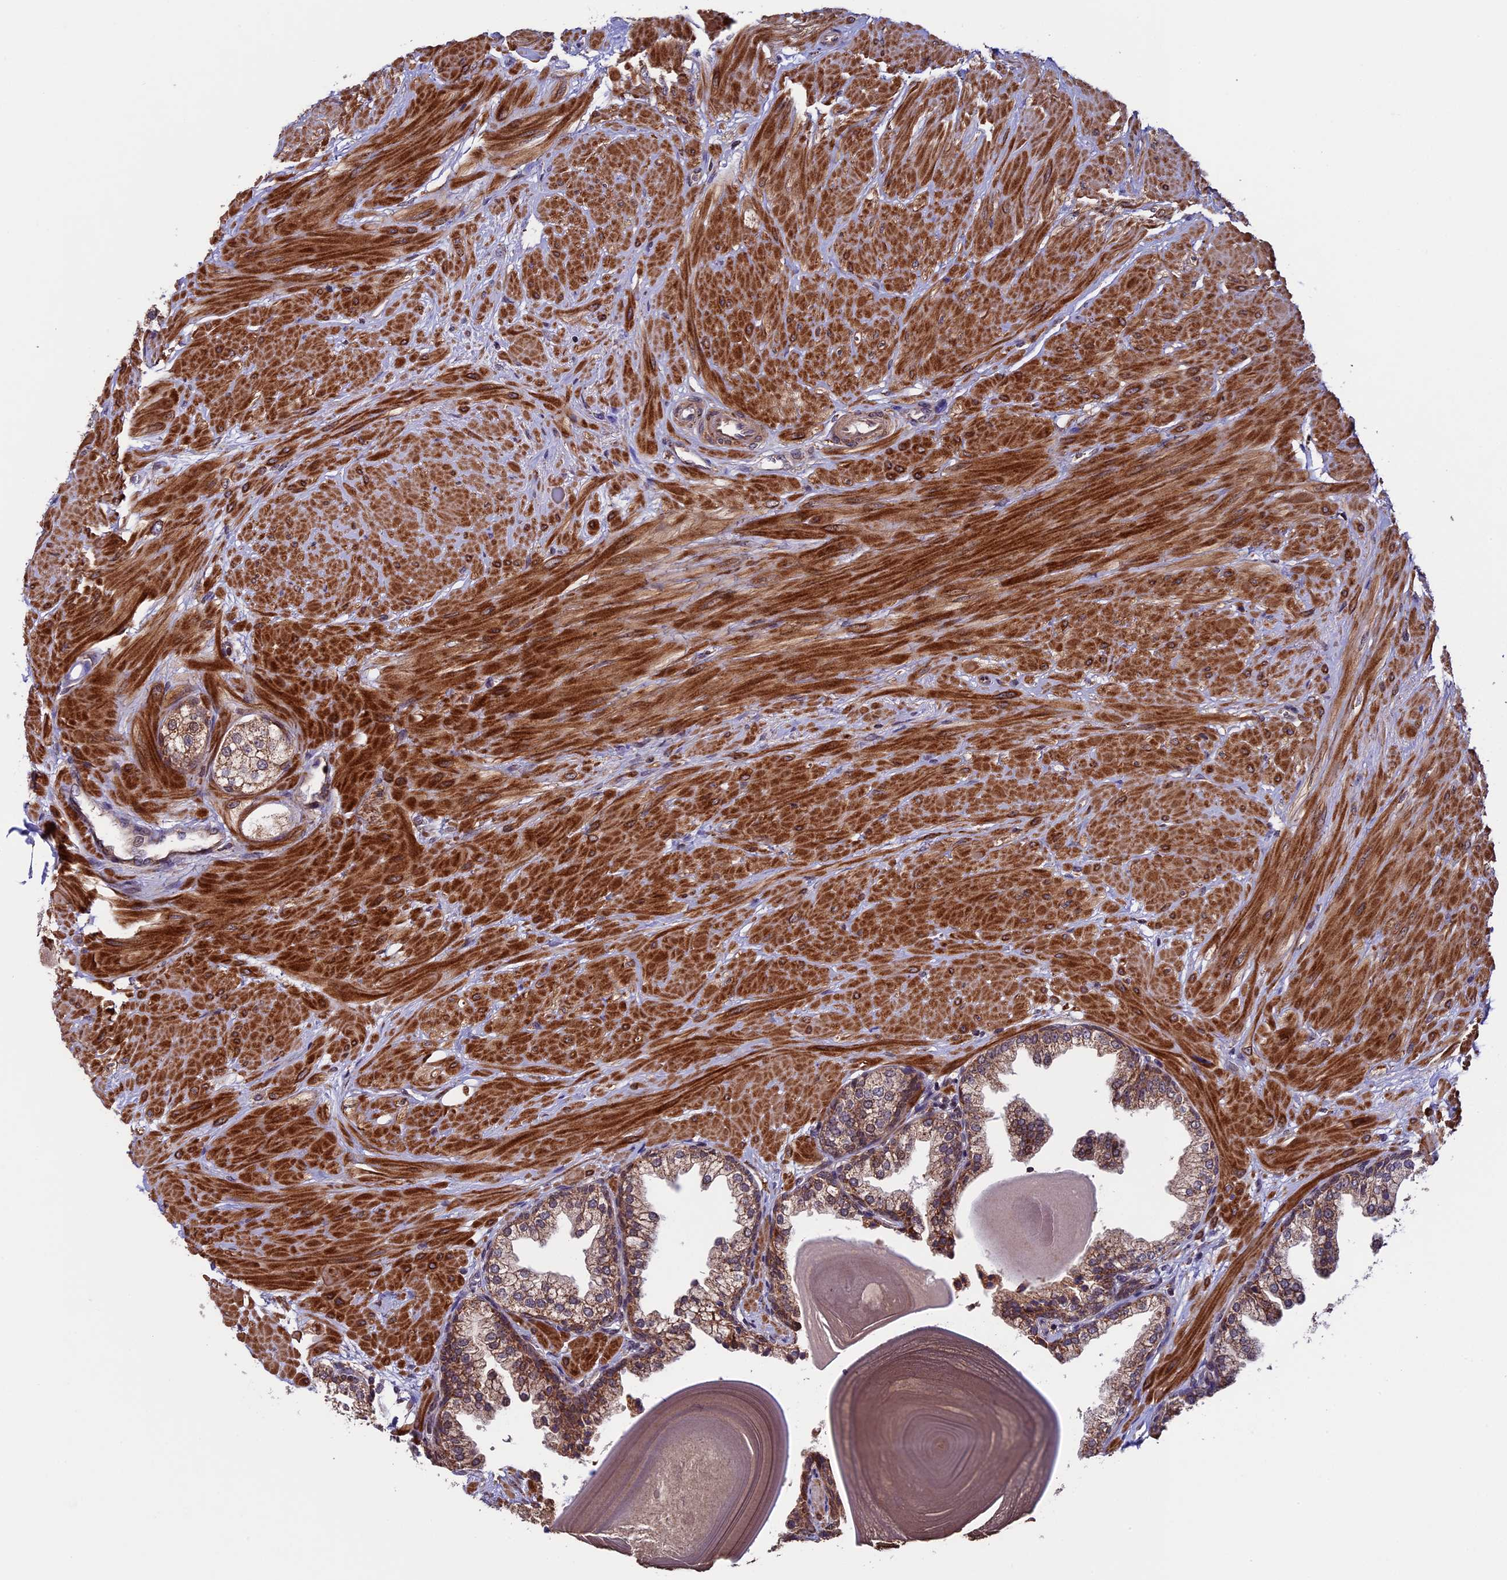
{"staining": {"intensity": "moderate", "quantity": ">75%", "location": "cytoplasmic/membranous"}, "tissue": "prostate", "cell_type": "Glandular cells", "image_type": "normal", "snomed": [{"axis": "morphology", "description": "Normal tissue, NOS"}, {"axis": "topography", "description": "Prostate"}], "caption": "IHC of benign prostate exhibits medium levels of moderate cytoplasmic/membranous expression in about >75% of glandular cells. The staining is performed using DAB brown chromogen to label protein expression. The nuclei are counter-stained blue using hematoxylin.", "gene": "RNF17", "patient": {"sex": "male", "age": 48}}